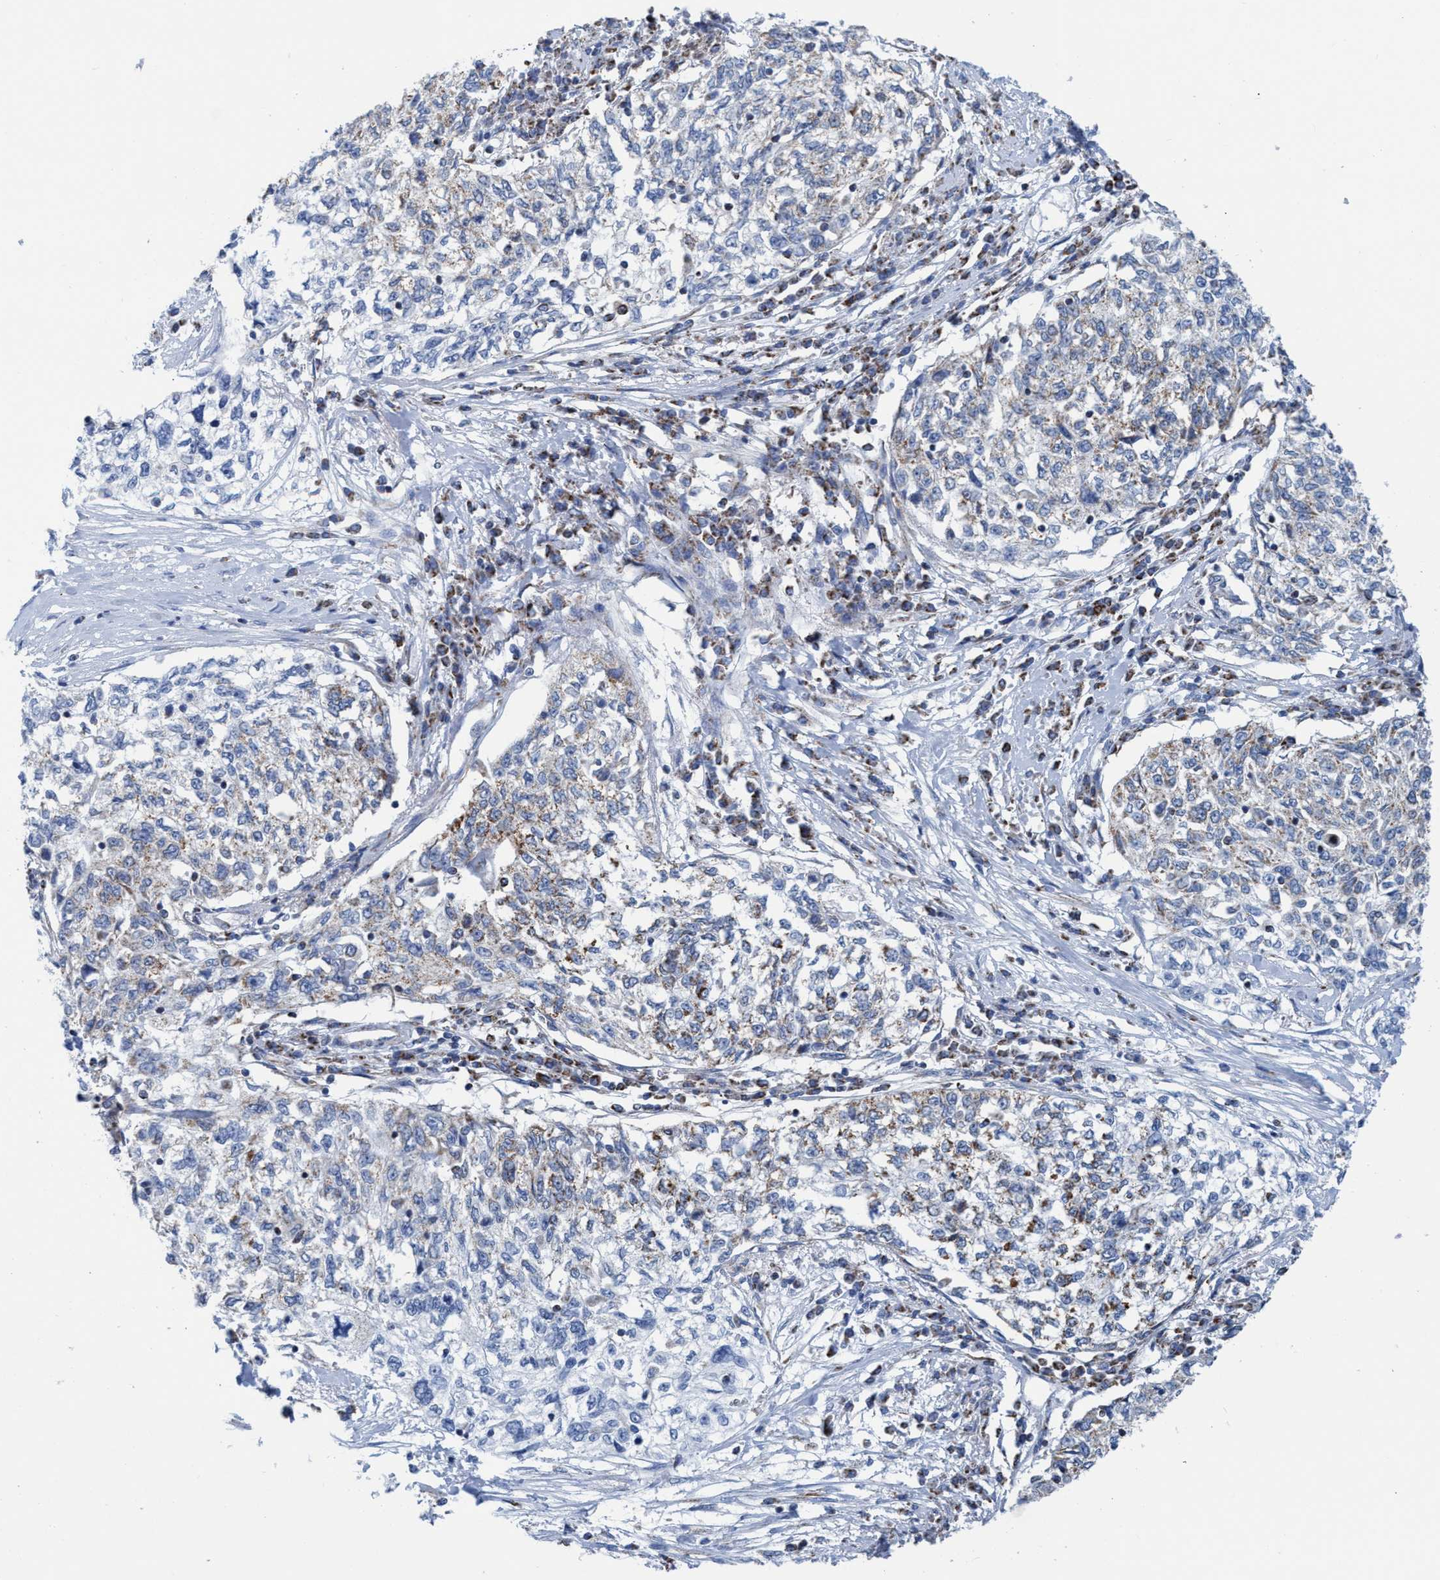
{"staining": {"intensity": "moderate", "quantity": "25%-75%", "location": "cytoplasmic/membranous"}, "tissue": "cervical cancer", "cell_type": "Tumor cells", "image_type": "cancer", "snomed": [{"axis": "morphology", "description": "Squamous cell carcinoma, NOS"}, {"axis": "topography", "description": "Cervix"}], "caption": "An image of human cervical cancer (squamous cell carcinoma) stained for a protein demonstrates moderate cytoplasmic/membranous brown staining in tumor cells. (Stains: DAB in brown, nuclei in blue, Microscopy: brightfield microscopy at high magnification).", "gene": "GGA3", "patient": {"sex": "female", "age": 57}}